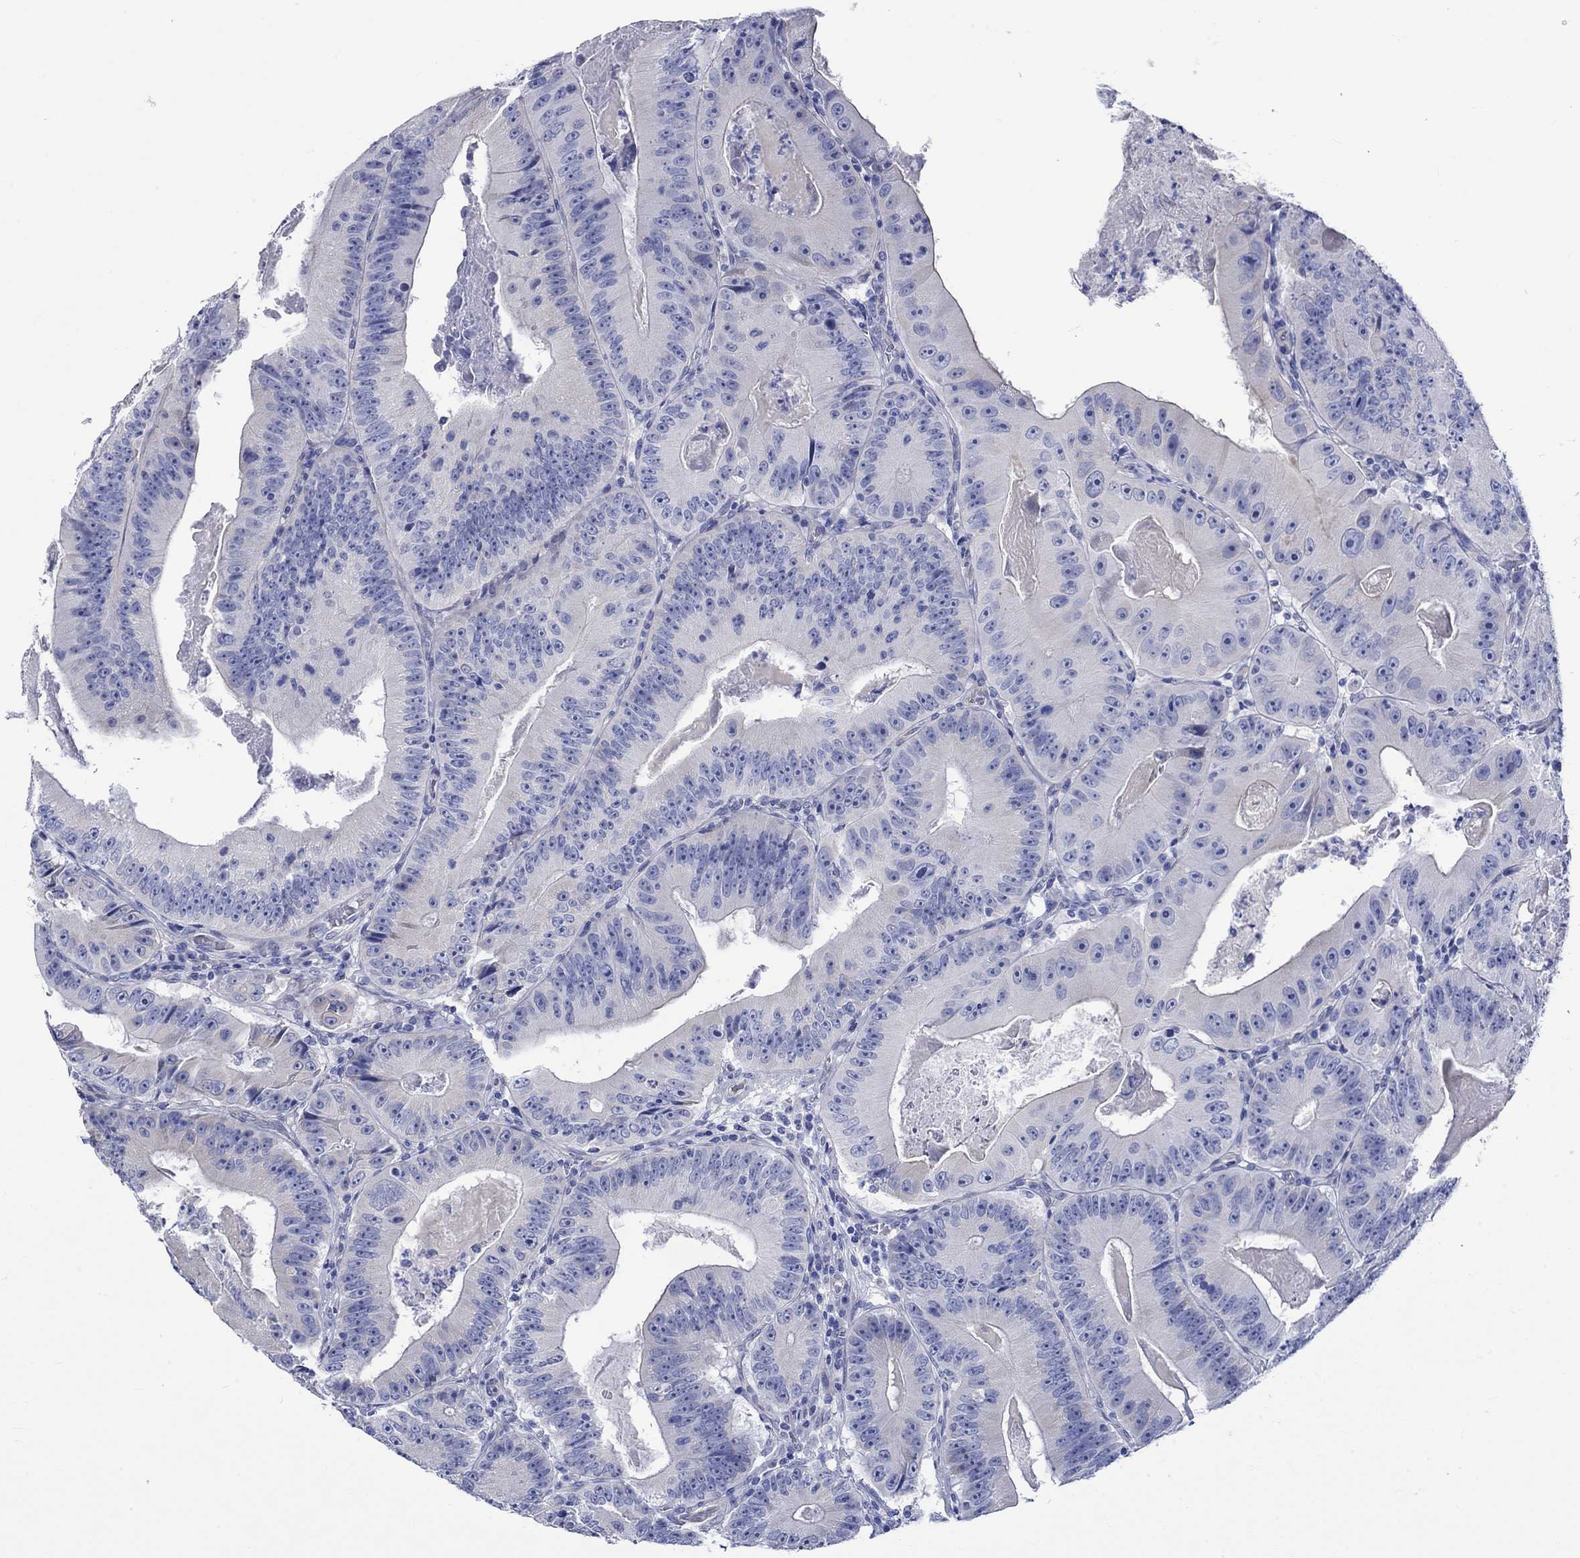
{"staining": {"intensity": "negative", "quantity": "none", "location": "none"}, "tissue": "colorectal cancer", "cell_type": "Tumor cells", "image_type": "cancer", "snomed": [{"axis": "morphology", "description": "Adenocarcinoma, NOS"}, {"axis": "topography", "description": "Colon"}], "caption": "The micrograph reveals no significant staining in tumor cells of adenocarcinoma (colorectal).", "gene": "HARBI1", "patient": {"sex": "female", "age": 86}}